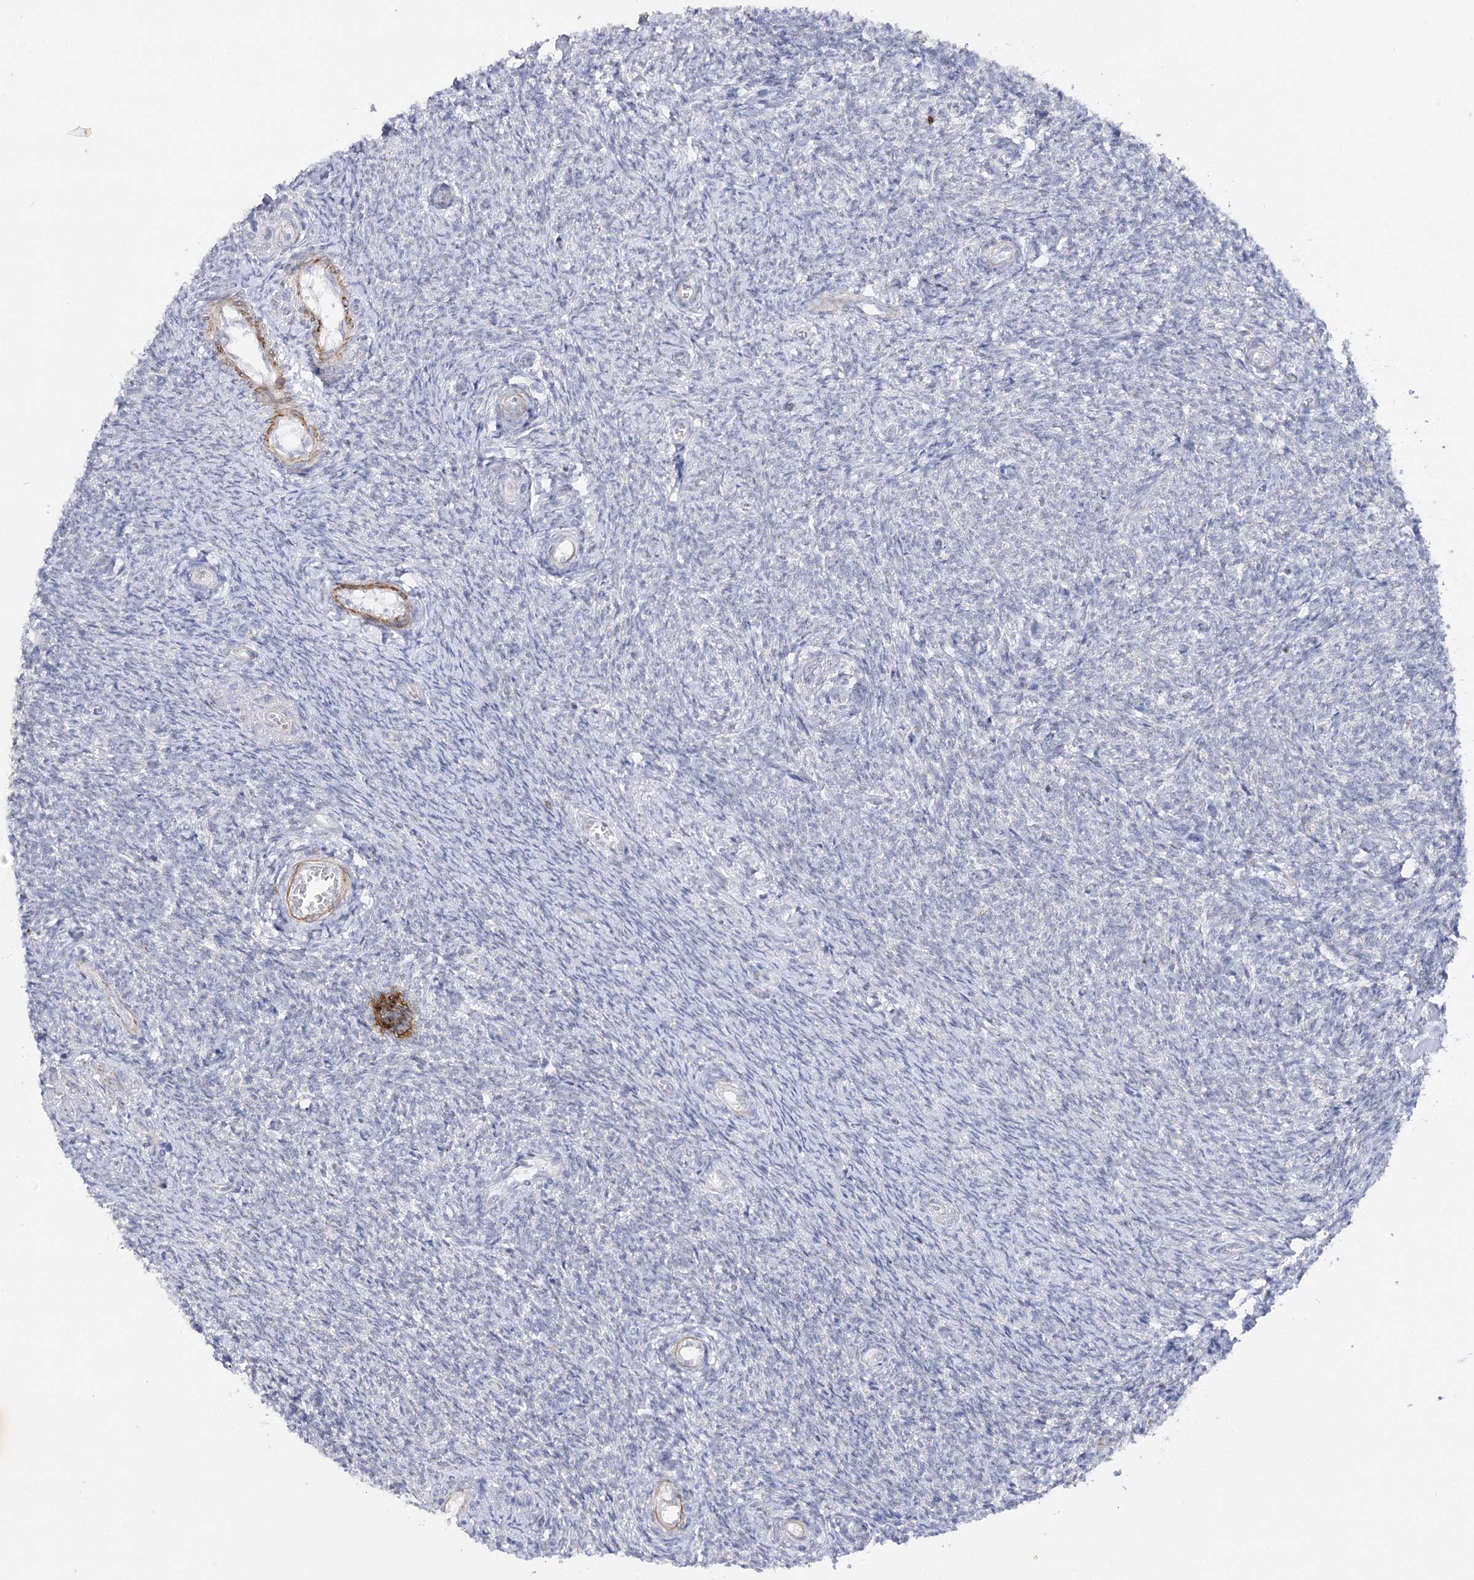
{"staining": {"intensity": "negative", "quantity": "none", "location": "none"}, "tissue": "ovary", "cell_type": "Ovarian stroma cells", "image_type": "normal", "snomed": [{"axis": "morphology", "description": "Normal tissue, NOS"}, {"axis": "topography", "description": "Ovary"}], "caption": "High magnification brightfield microscopy of benign ovary stained with DAB (brown) and counterstained with hematoxylin (blue): ovarian stroma cells show no significant staining.", "gene": "AGXT2", "patient": {"sex": "female", "age": 44}}